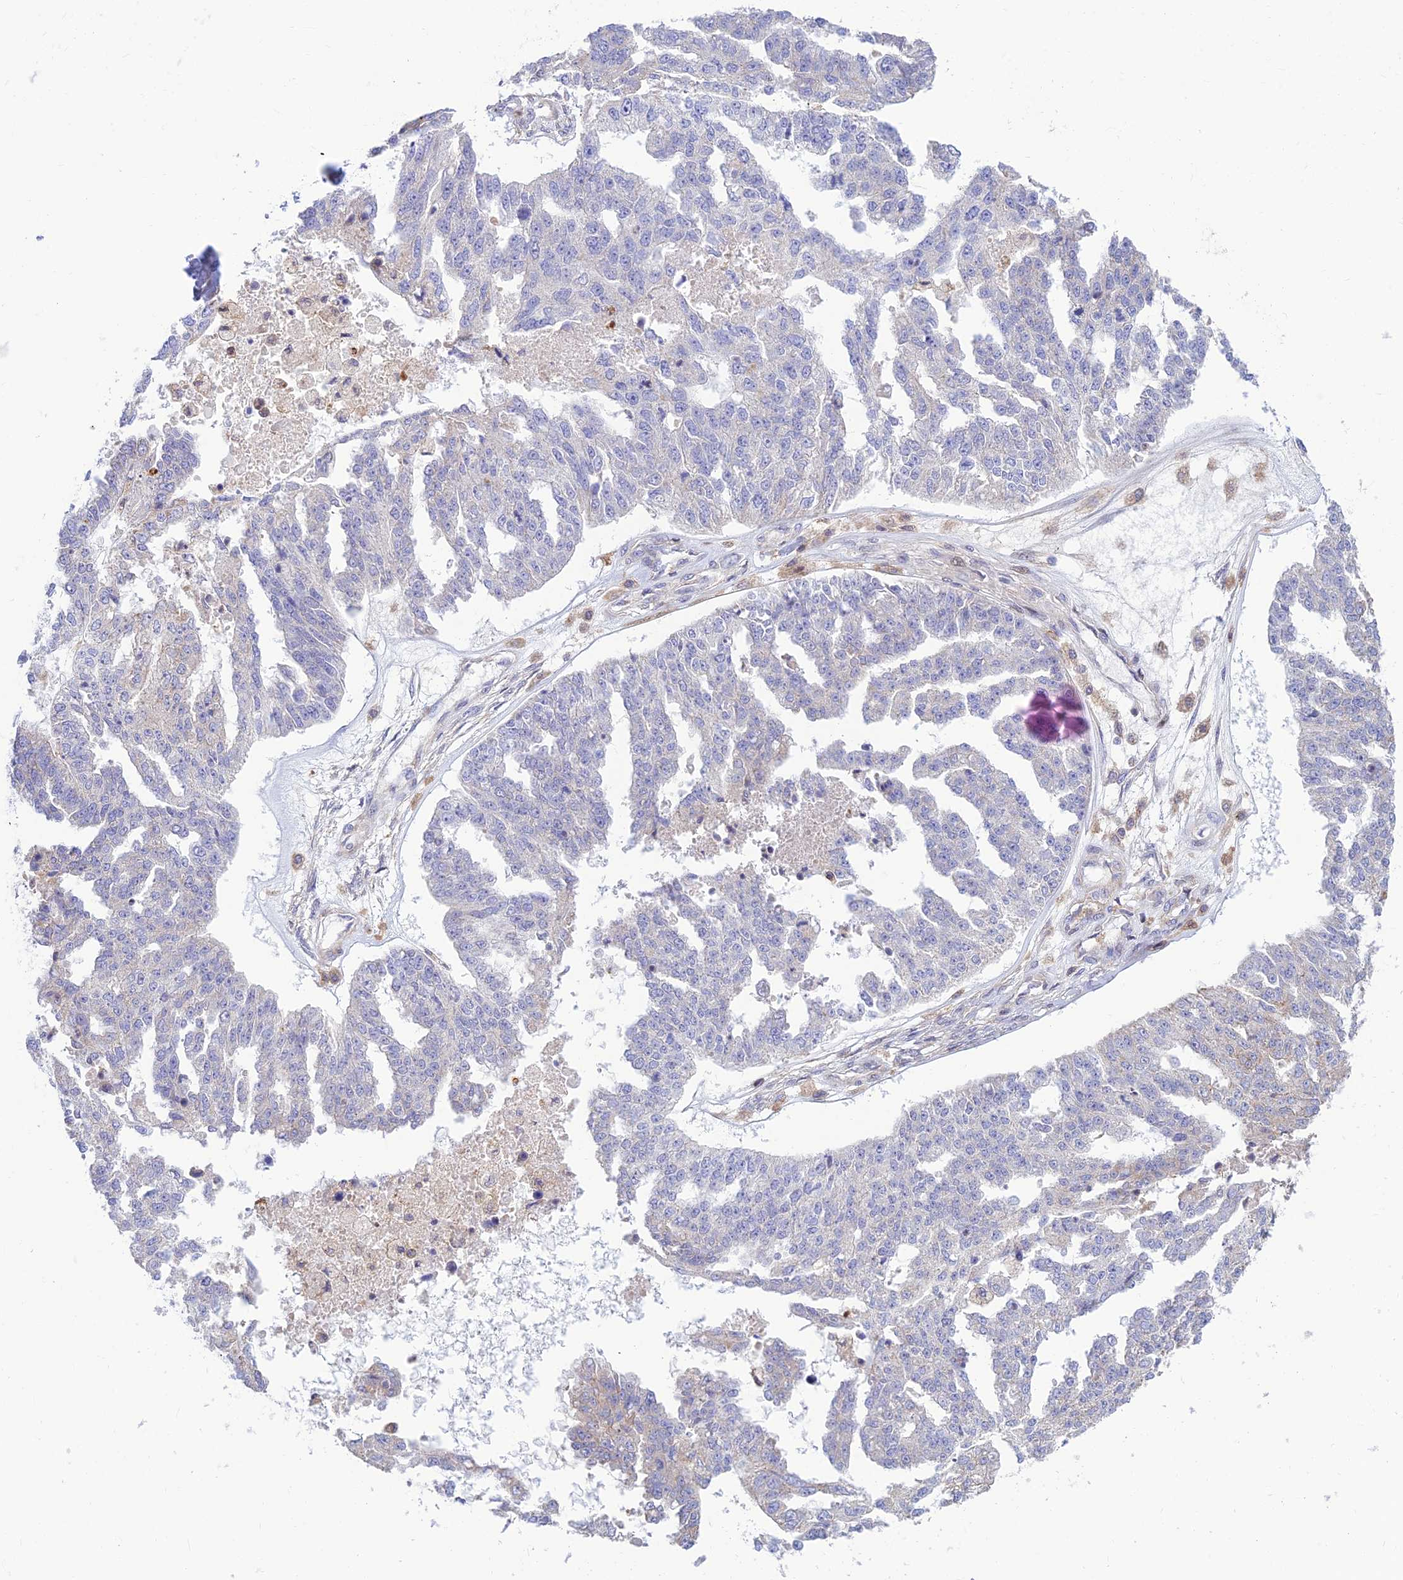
{"staining": {"intensity": "weak", "quantity": "<25%", "location": "cytoplasmic/membranous"}, "tissue": "ovarian cancer", "cell_type": "Tumor cells", "image_type": "cancer", "snomed": [{"axis": "morphology", "description": "Cystadenocarcinoma, serous, NOS"}, {"axis": "topography", "description": "Ovary"}], "caption": "Immunohistochemistry (IHC) of ovarian cancer displays no expression in tumor cells.", "gene": "FAM186B", "patient": {"sex": "female", "age": 58}}